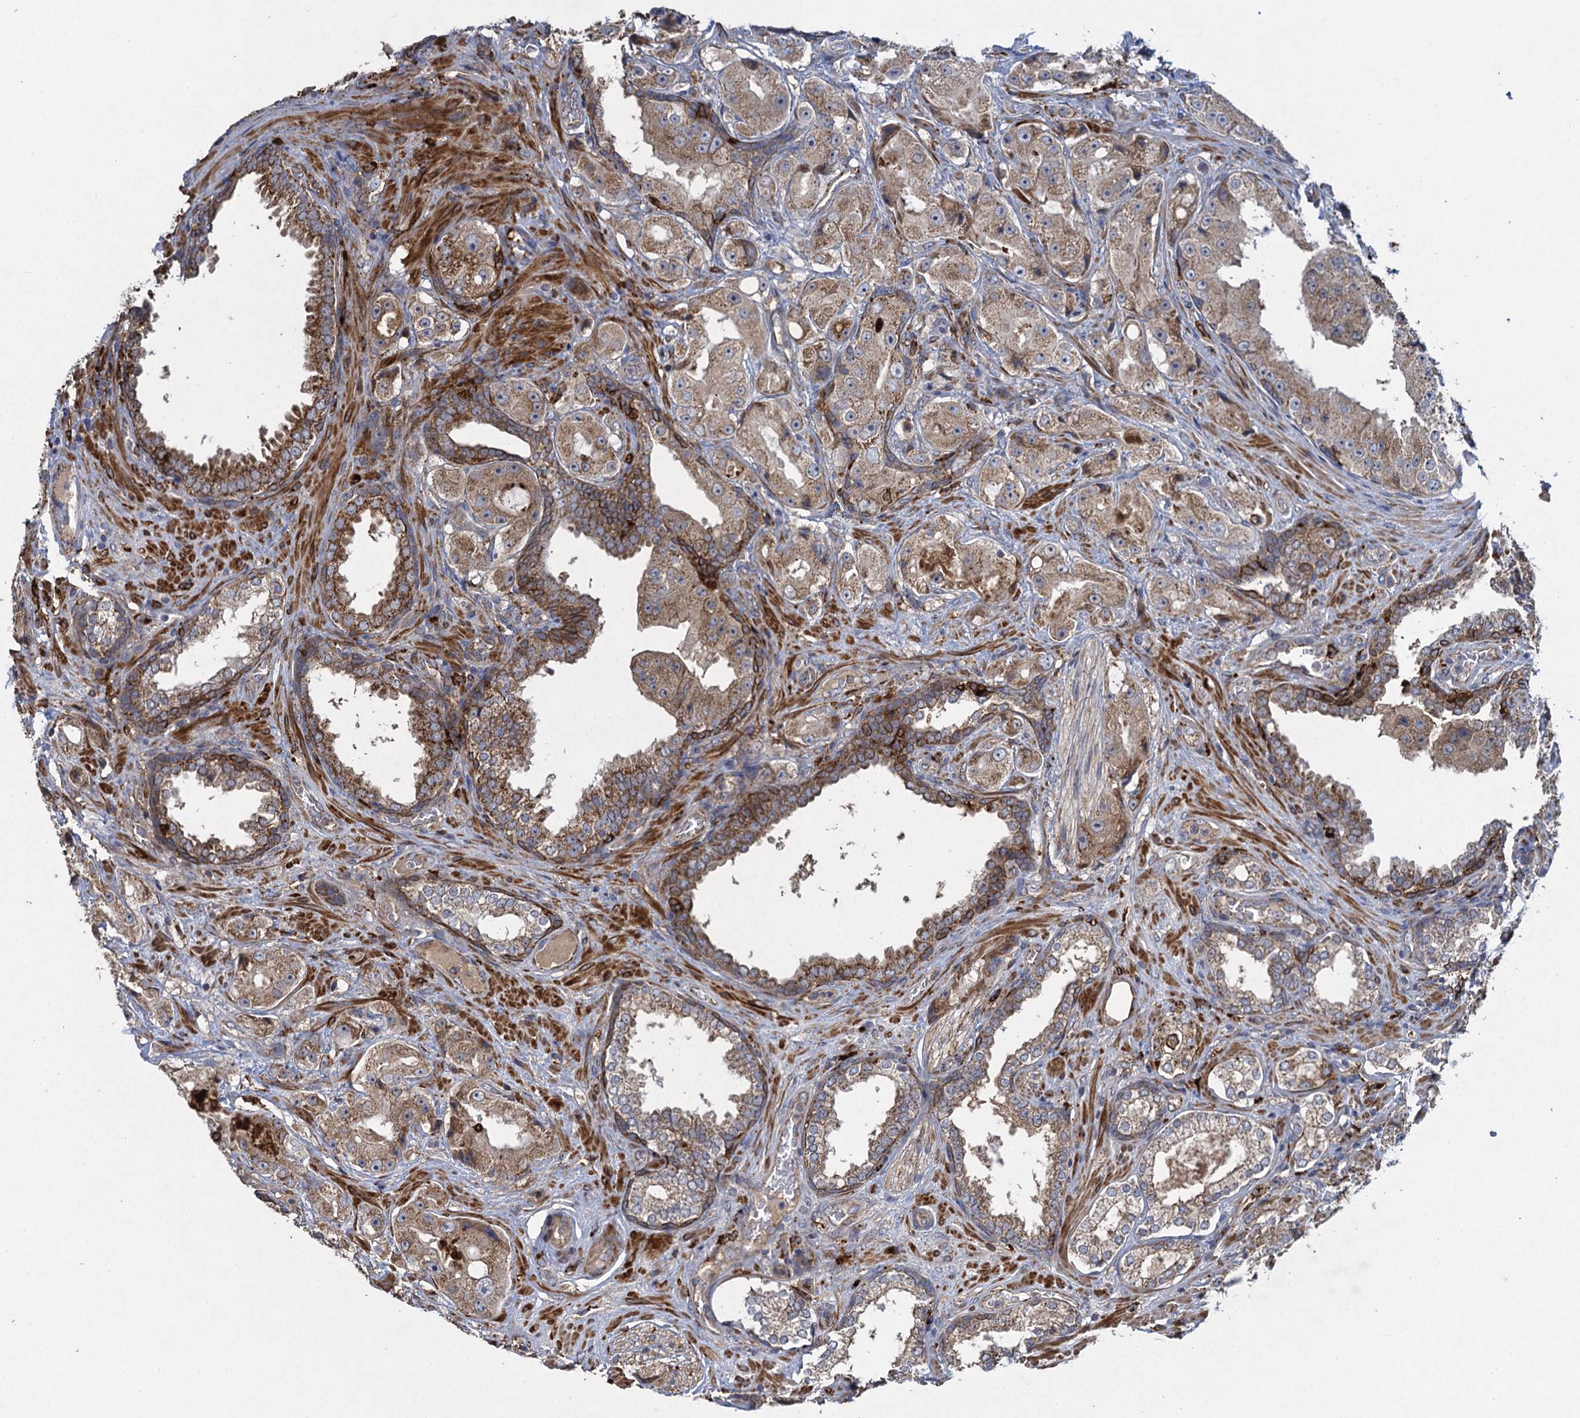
{"staining": {"intensity": "moderate", "quantity": ">75%", "location": "cytoplasmic/membranous"}, "tissue": "prostate cancer", "cell_type": "Tumor cells", "image_type": "cancer", "snomed": [{"axis": "morphology", "description": "Adenocarcinoma, High grade"}, {"axis": "topography", "description": "Prostate"}], "caption": "A brown stain highlights moderate cytoplasmic/membranous positivity of a protein in human high-grade adenocarcinoma (prostate) tumor cells.", "gene": "TXNDC11", "patient": {"sex": "male", "age": 73}}